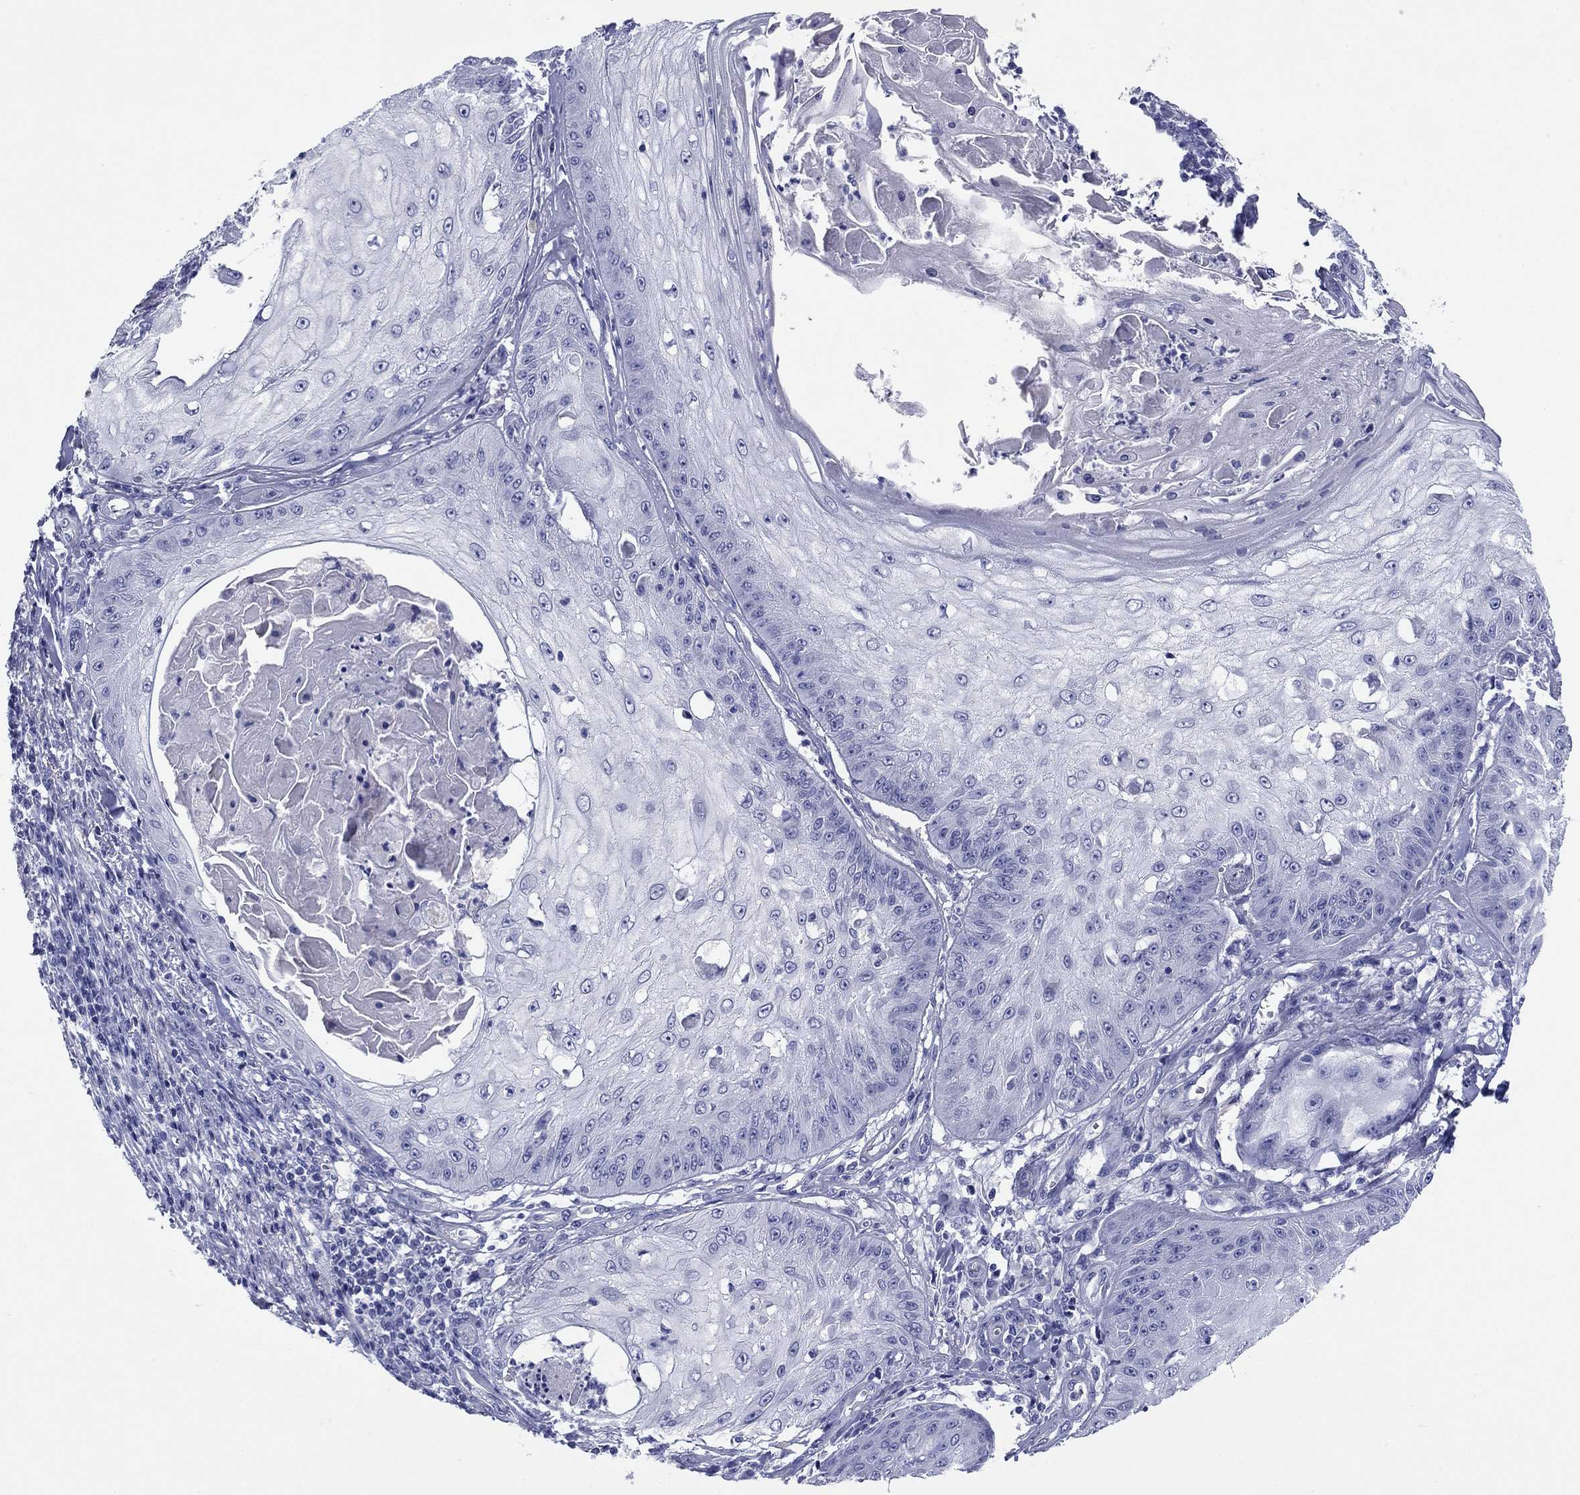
{"staining": {"intensity": "negative", "quantity": "none", "location": "none"}, "tissue": "skin cancer", "cell_type": "Tumor cells", "image_type": "cancer", "snomed": [{"axis": "morphology", "description": "Squamous cell carcinoma, NOS"}, {"axis": "topography", "description": "Skin"}], "caption": "This is an immunohistochemistry histopathology image of squamous cell carcinoma (skin). There is no staining in tumor cells.", "gene": "PRKCG", "patient": {"sex": "male", "age": 70}}